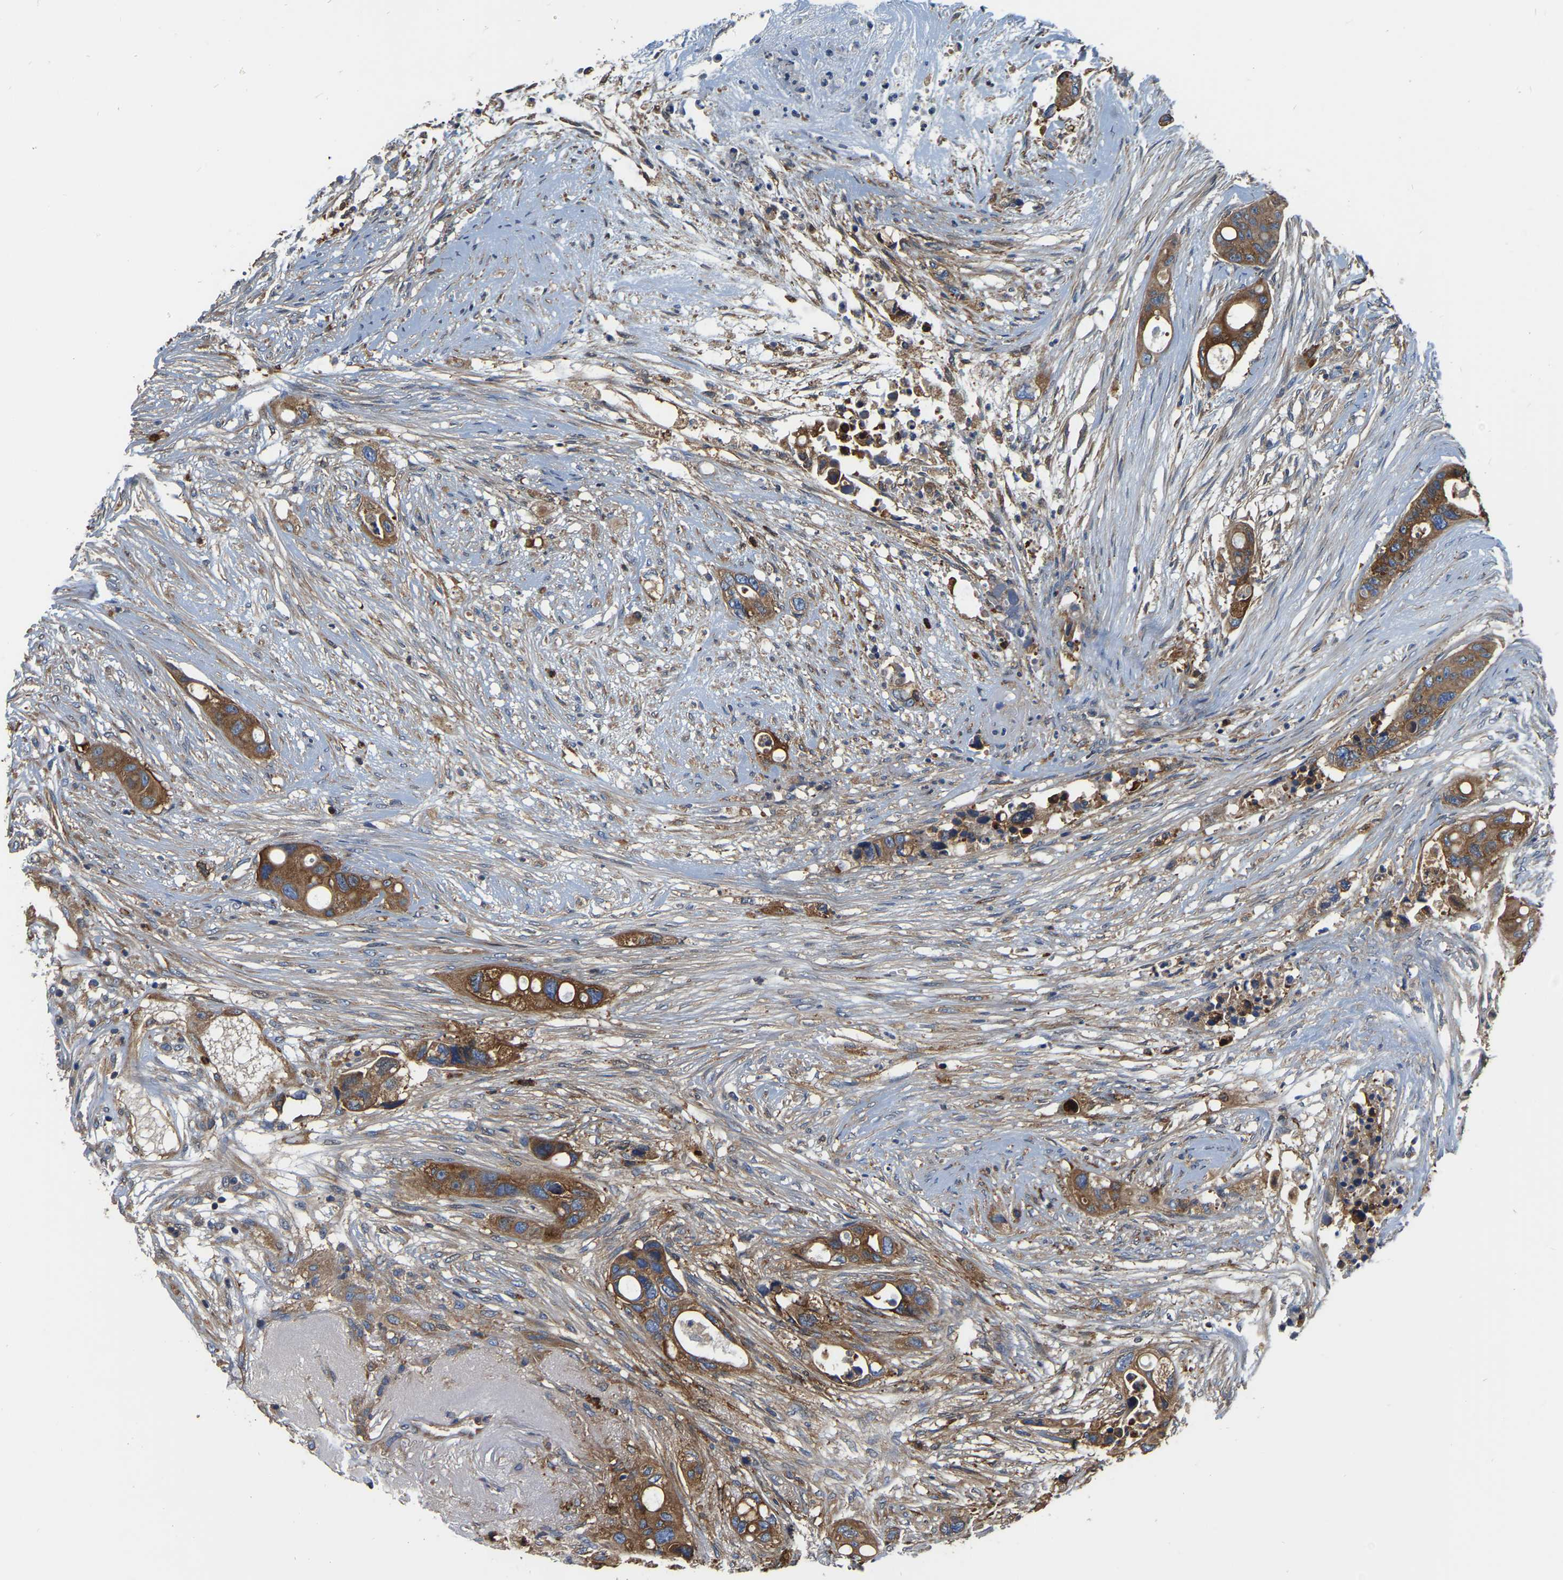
{"staining": {"intensity": "moderate", "quantity": ">75%", "location": "cytoplasmic/membranous"}, "tissue": "colorectal cancer", "cell_type": "Tumor cells", "image_type": "cancer", "snomed": [{"axis": "morphology", "description": "Adenocarcinoma, NOS"}, {"axis": "topography", "description": "Colon"}], "caption": "There is medium levels of moderate cytoplasmic/membranous expression in tumor cells of colorectal adenocarcinoma, as demonstrated by immunohistochemical staining (brown color).", "gene": "GARS1", "patient": {"sex": "female", "age": 57}}